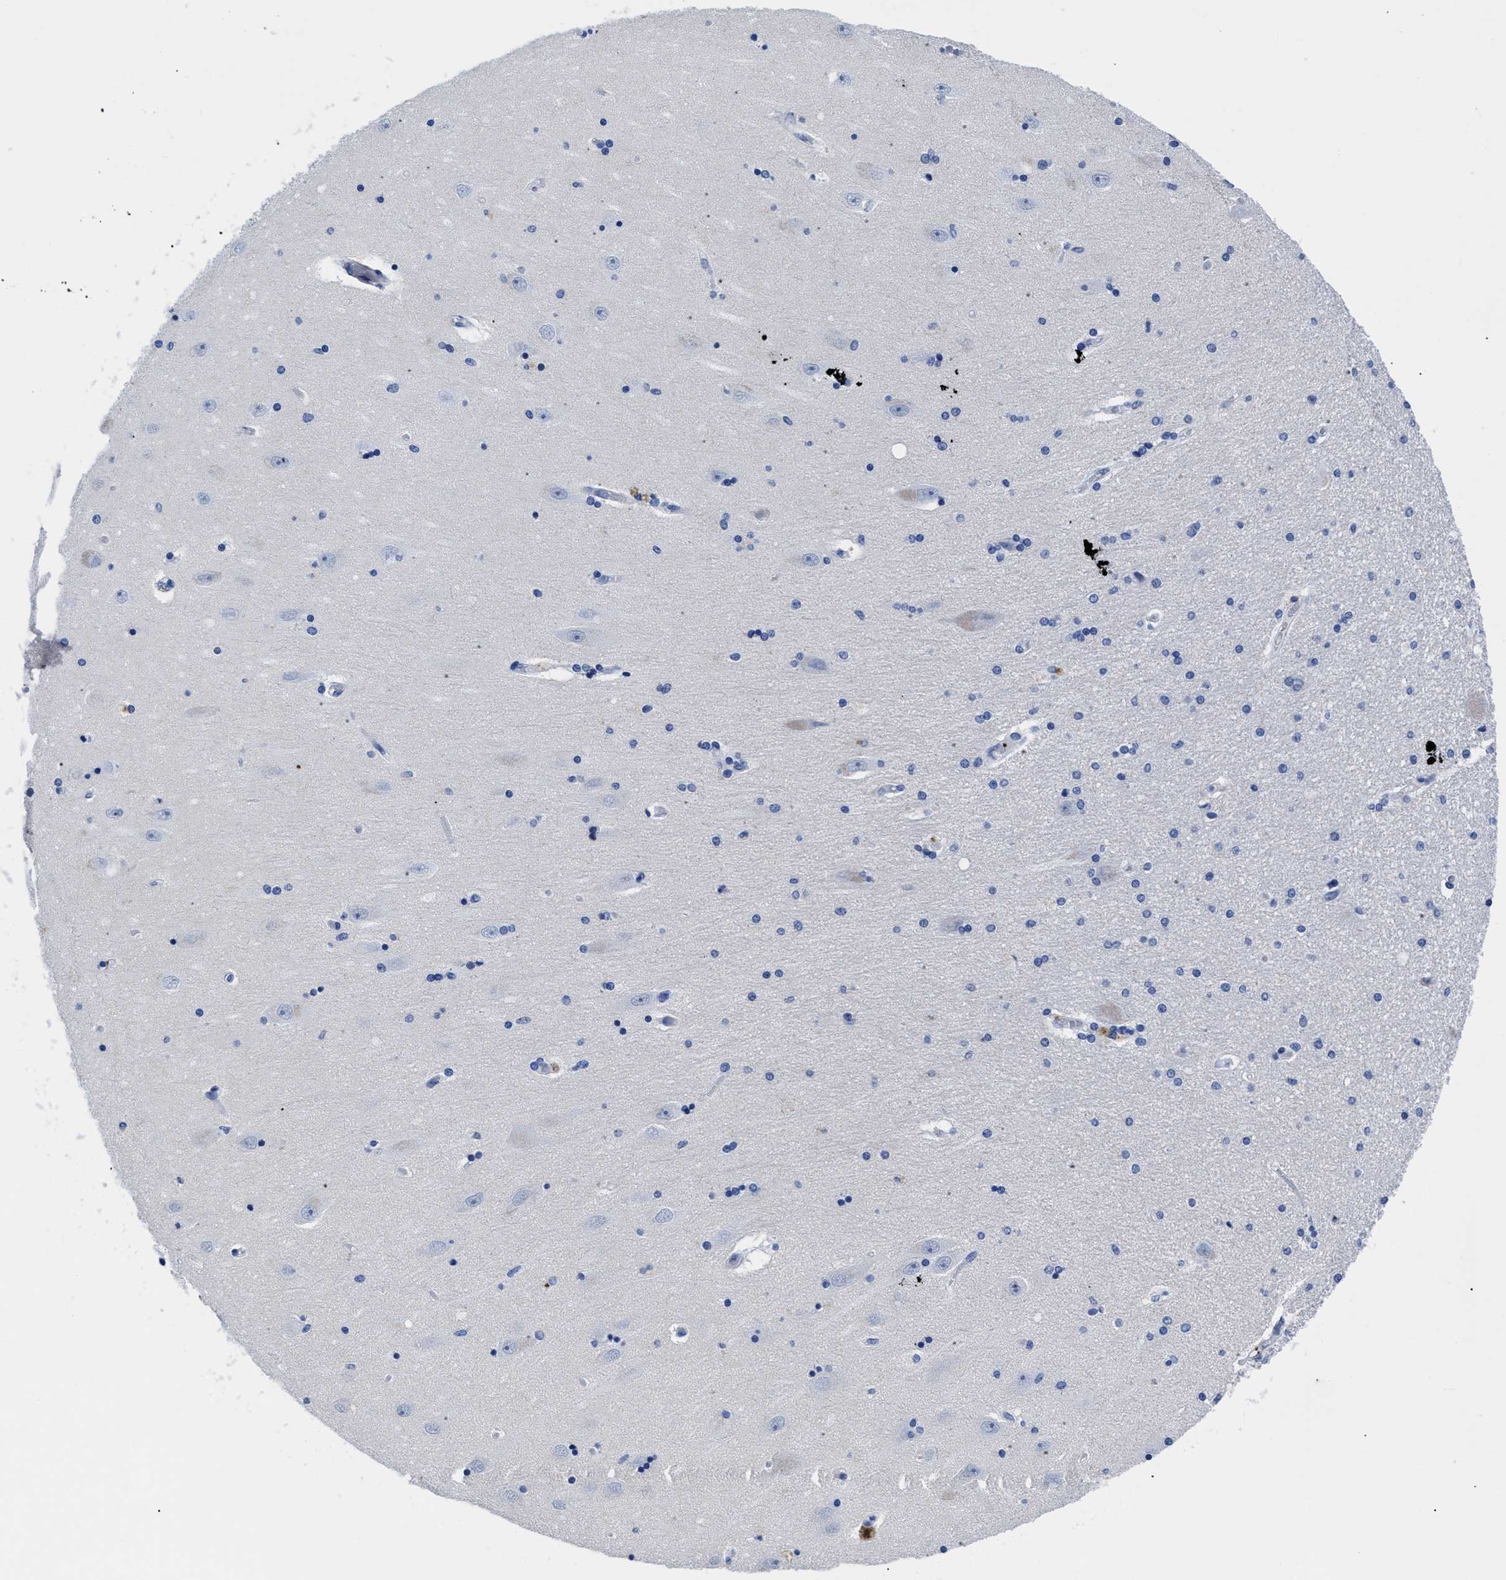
{"staining": {"intensity": "negative", "quantity": "none", "location": "none"}, "tissue": "hippocampus", "cell_type": "Glial cells", "image_type": "normal", "snomed": [{"axis": "morphology", "description": "Normal tissue, NOS"}, {"axis": "topography", "description": "Hippocampus"}], "caption": "The image reveals no significant staining in glial cells of hippocampus. The staining was performed using DAB (3,3'-diaminobenzidine) to visualize the protein expression in brown, while the nuclei were stained in blue with hematoxylin (Magnification: 20x).", "gene": "TREML1", "patient": {"sex": "female", "age": 54}}